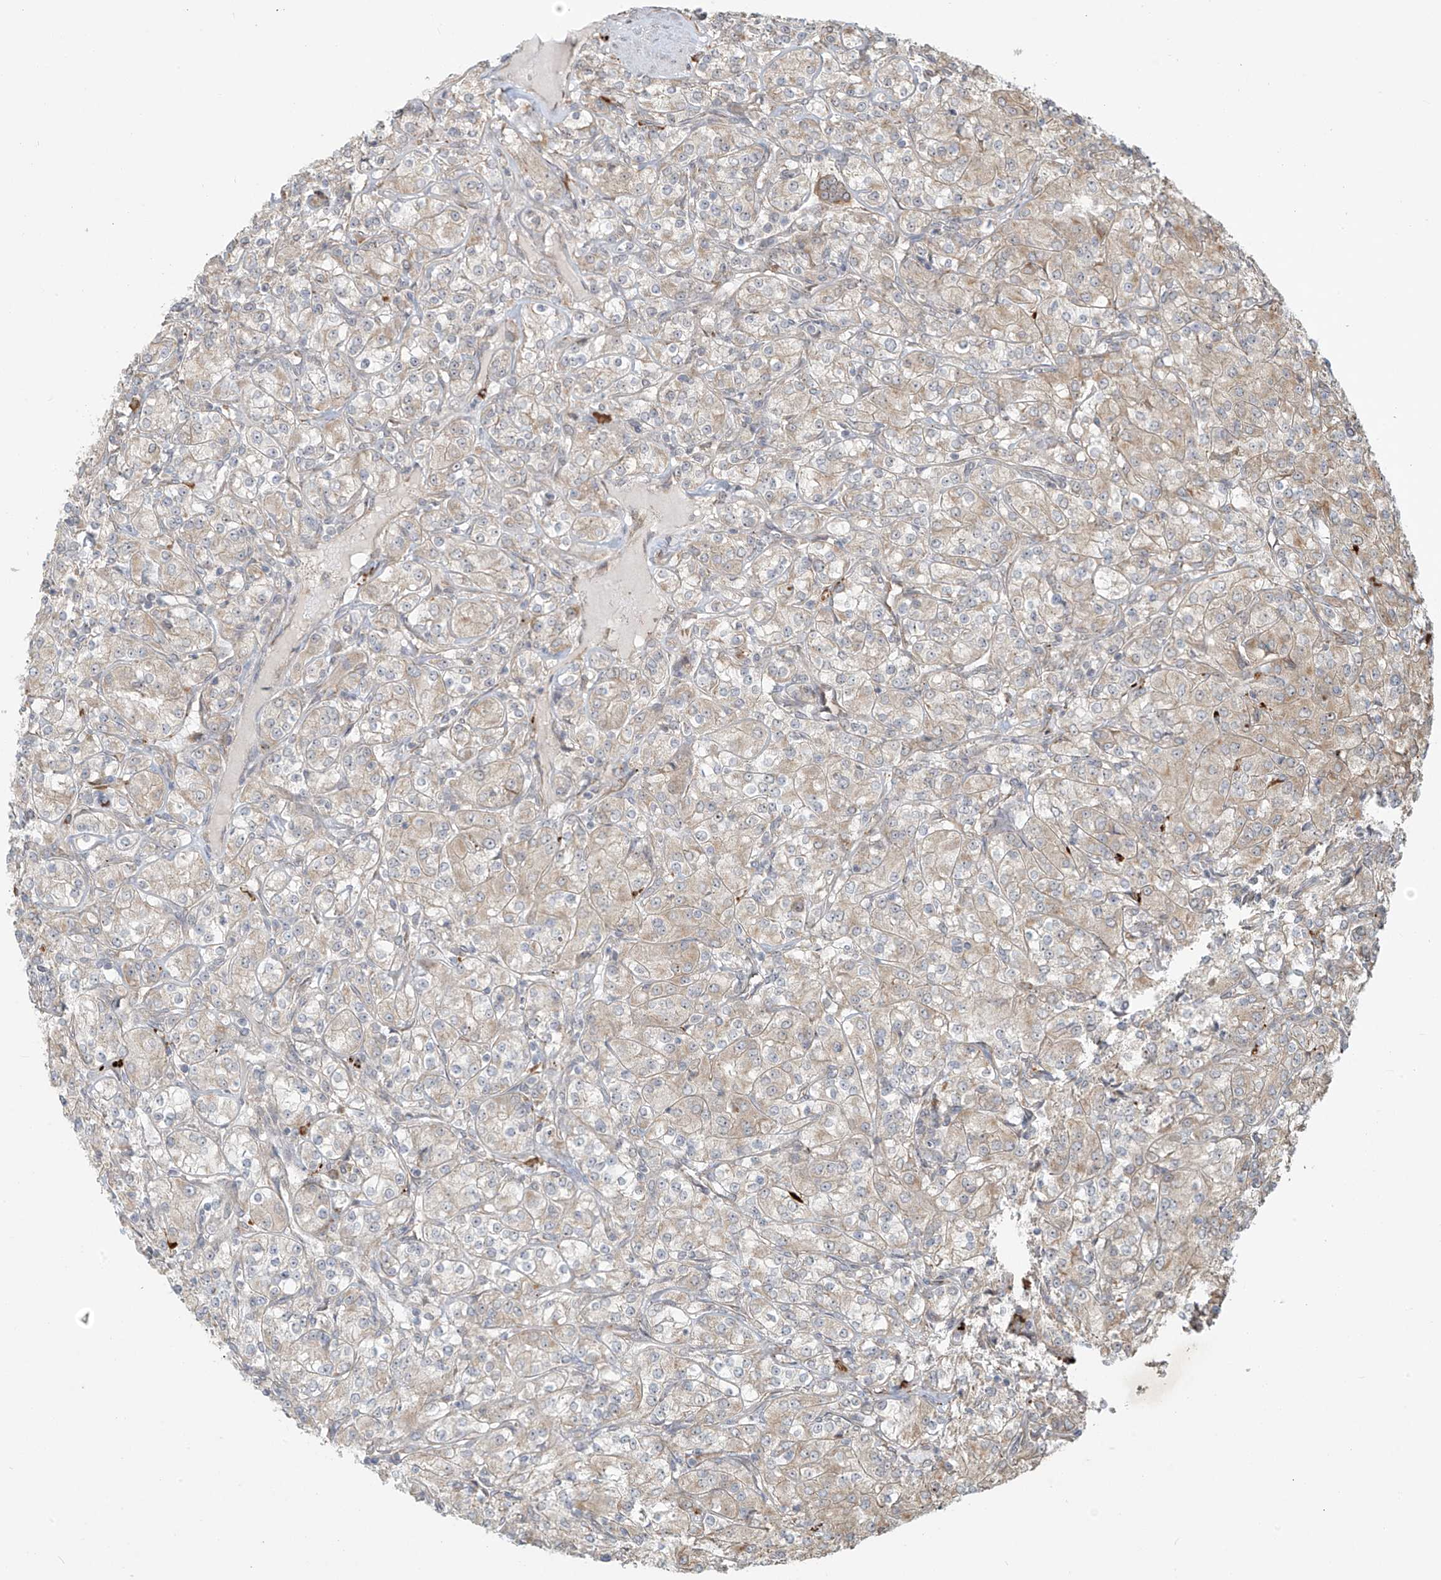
{"staining": {"intensity": "negative", "quantity": "none", "location": "none"}, "tissue": "renal cancer", "cell_type": "Tumor cells", "image_type": "cancer", "snomed": [{"axis": "morphology", "description": "Adenocarcinoma, NOS"}, {"axis": "topography", "description": "Kidney"}], "caption": "Immunohistochemistry image of neoplastic tissue: human renal cancer stained with DAB (3,3'-diaminobenzidine) reveals no significant protein staining in tumor cells.", "gene": "PLEKHM3", "patient": {"sex": "male", "age": 77}}